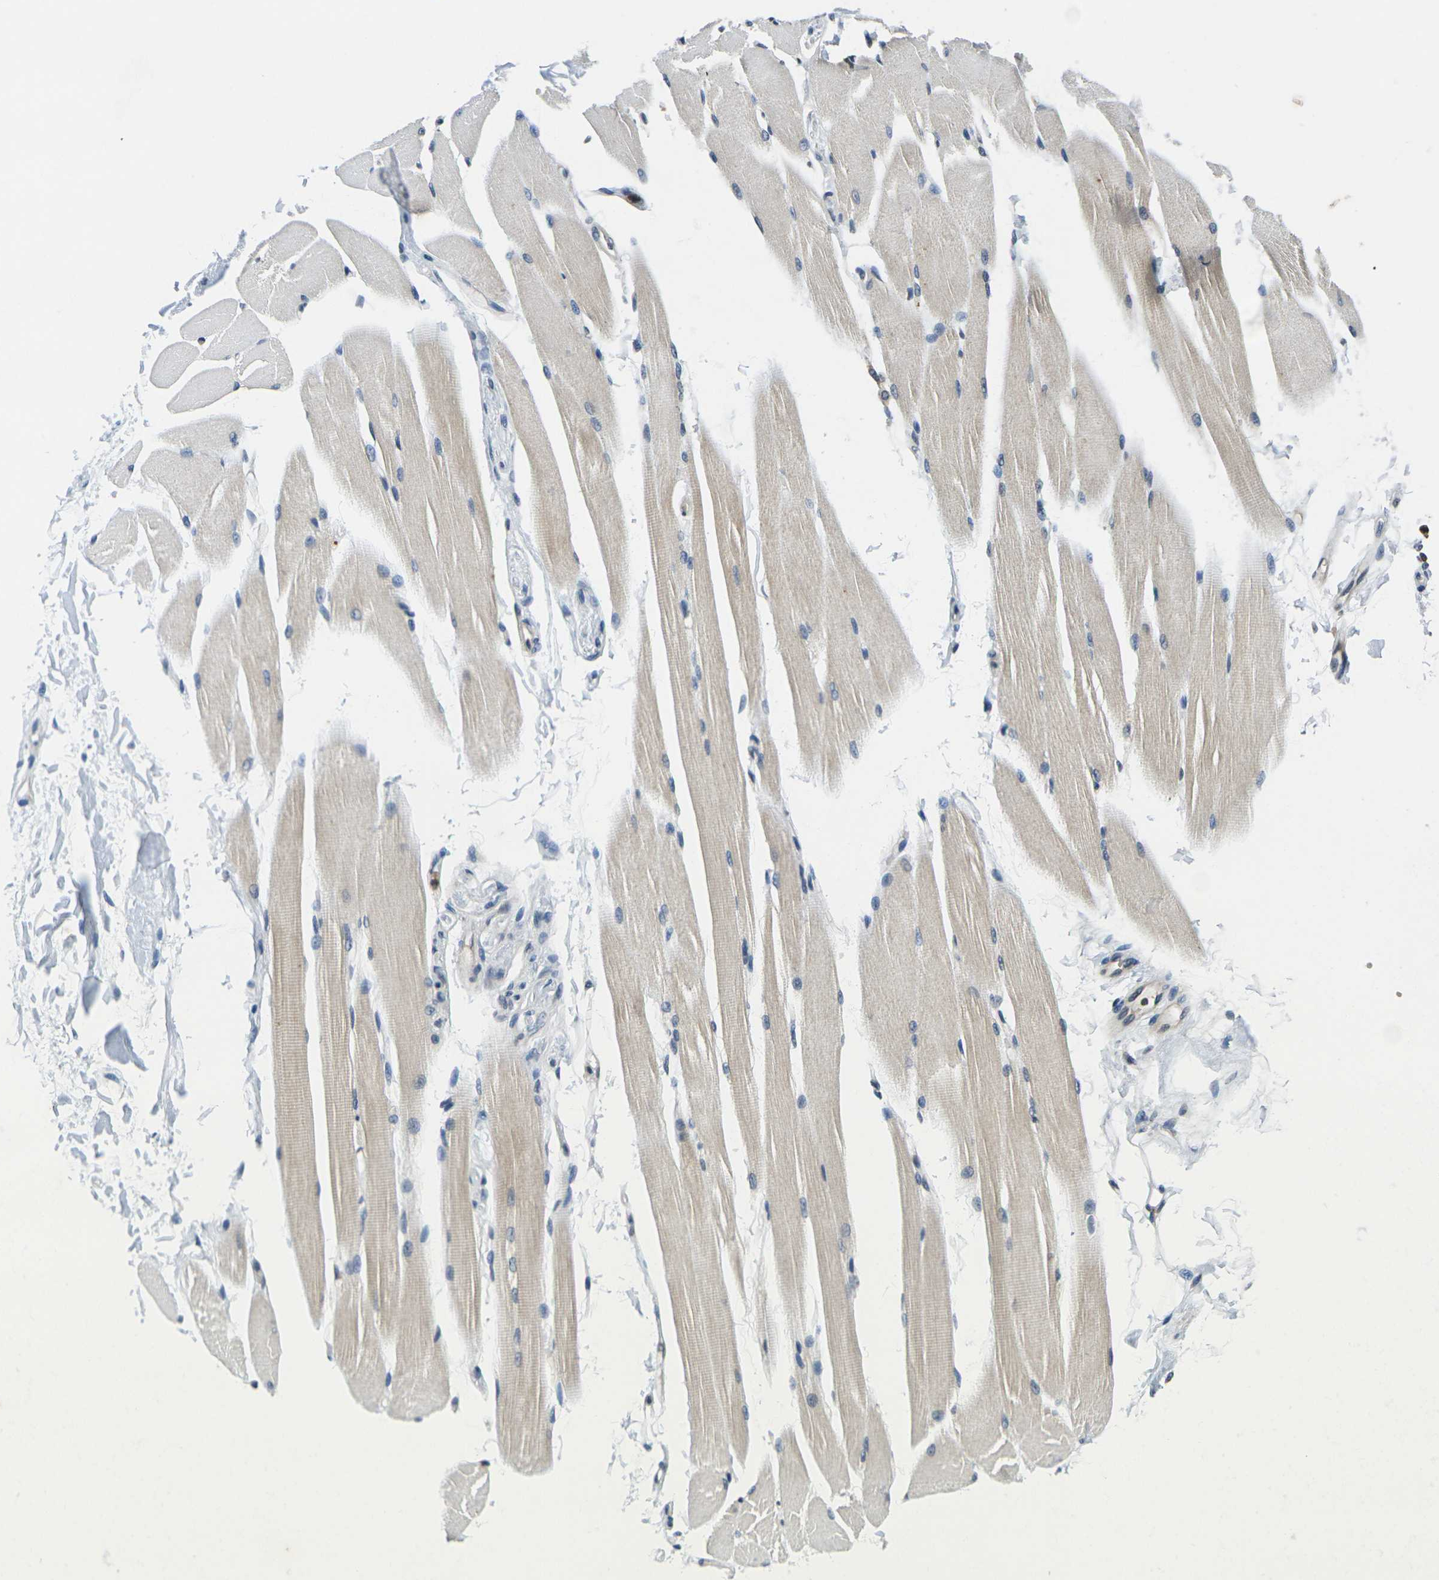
{"staining": {"intensity": "weak", "quantity": "25%-75%", "location": "cytoplasmic/membranous"}, "tissue": "skeletal muscle", "cell_type": "Myocytes", "image_type": "normal", "snomed": [{"axis": "morphology", "description": "Normal tissue, NOS"}, {"axis": "topography", "description": "Skeletal muscle"}, {"axis": "topography", "description": "Peripheral nerve tissue"}], "caption": "High-magnification brightfield microscopy of normal skeletal muscle stained with DAB (3,3'-diaminobenzidine) (brown) and counterstained with hematoxylin (blue). myocytes exhibit weak cytoplasmic/membranous positivity is appreciated in approximately25%-75% of cells. (Brightfield microscopy of DAB IHC at high magnification).", "gene": "C1QC", "patient": {"sex": "female", "age": 84}}